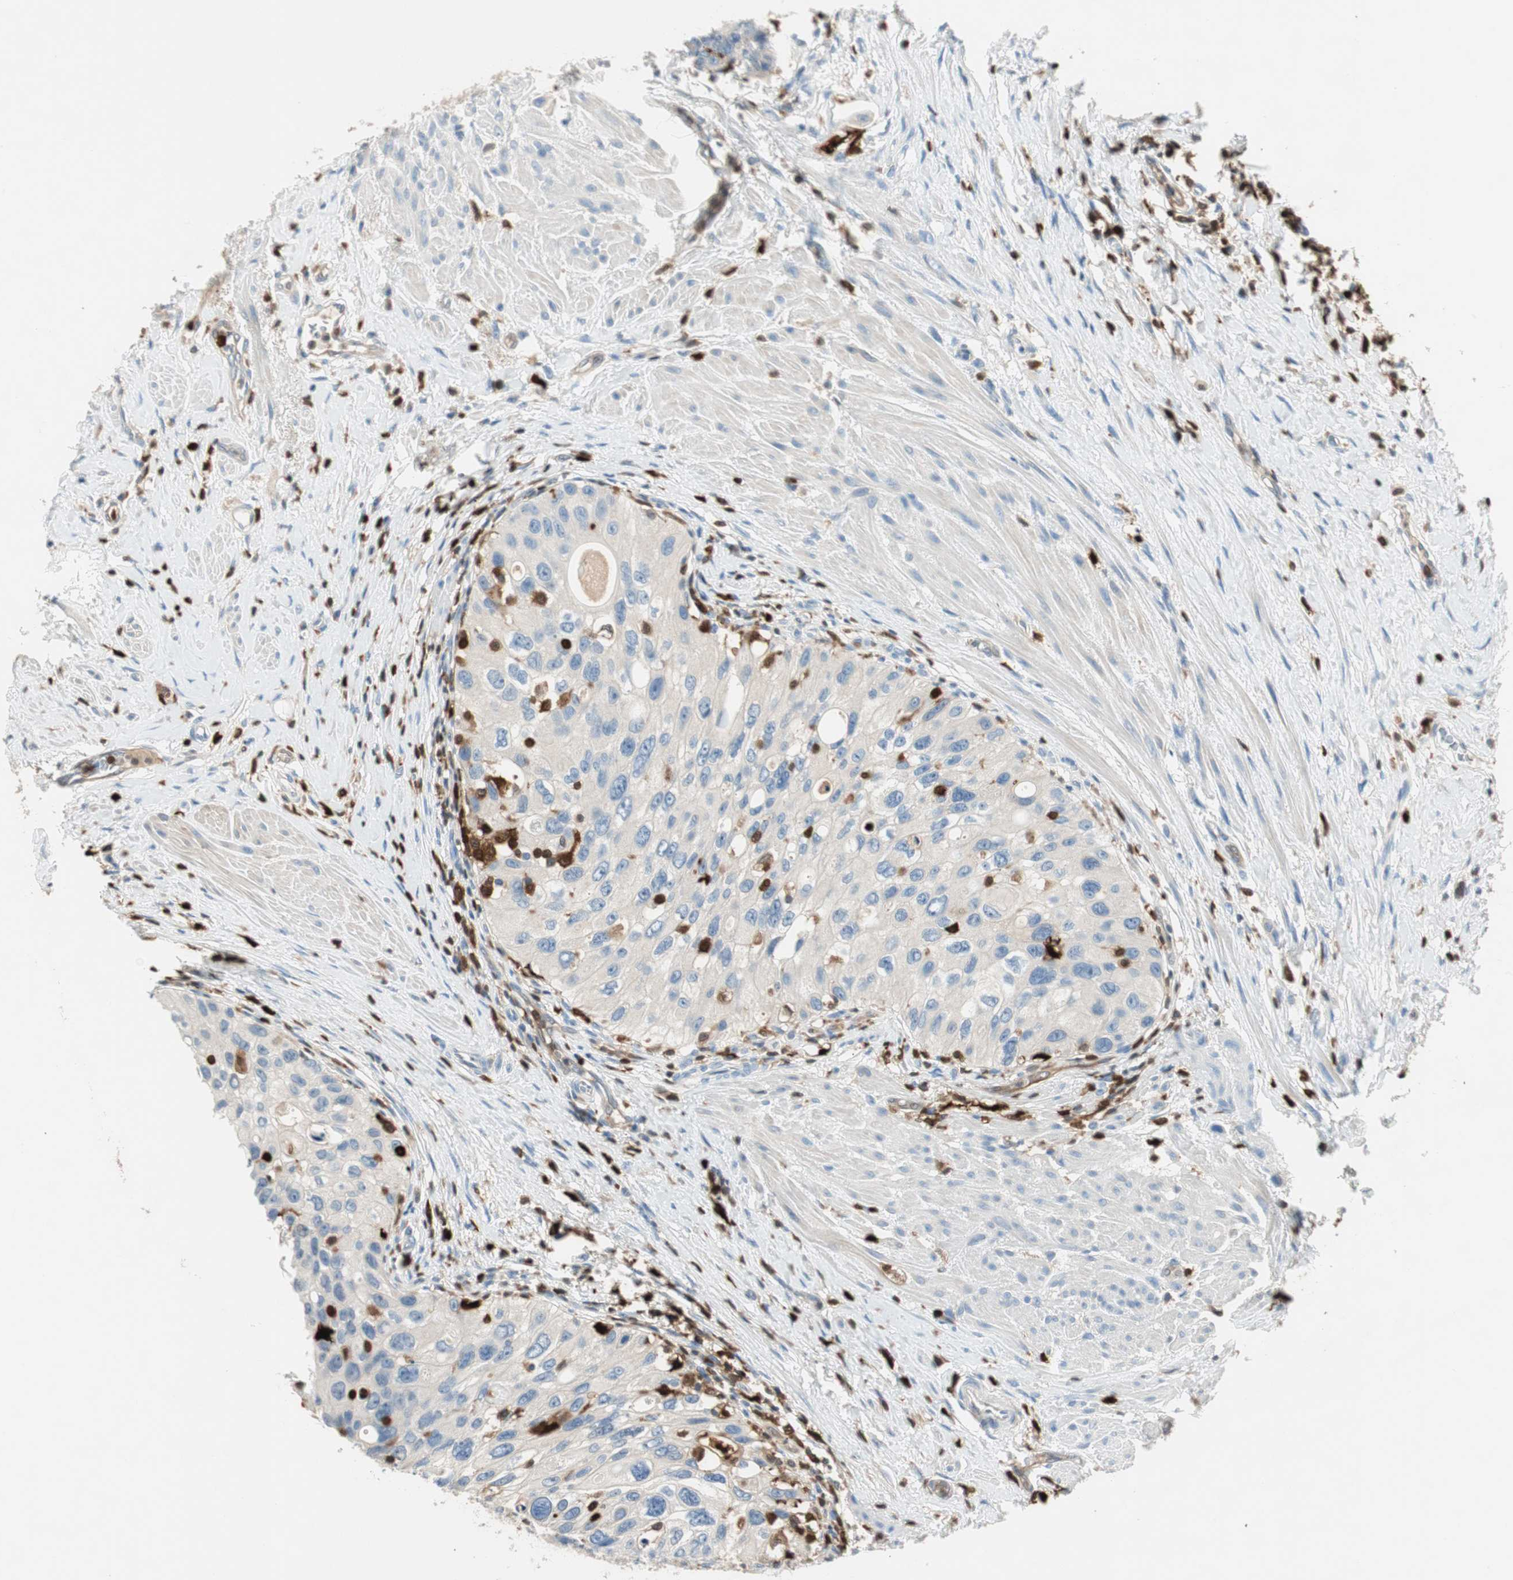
{"staining": {"intensity": "negative", "quantity": "none", "location": "none"}, "tissue": "urothelial cancer", "cell_type": "Tumor cells", "image_type": "cancer", "snomed": [{"axis": "morphology", "description": "Urothelial carcinoma, High grade"}, {"axis": "topography", "description": "Urinary bladder"}], "caption": "This is an immunohistochemistry (IHC) photomicrograph of human urothelial cancer. There is no expression in tumor cells.", "gene": "COTL1", "patient": {"sex": "female", "age": 56}}